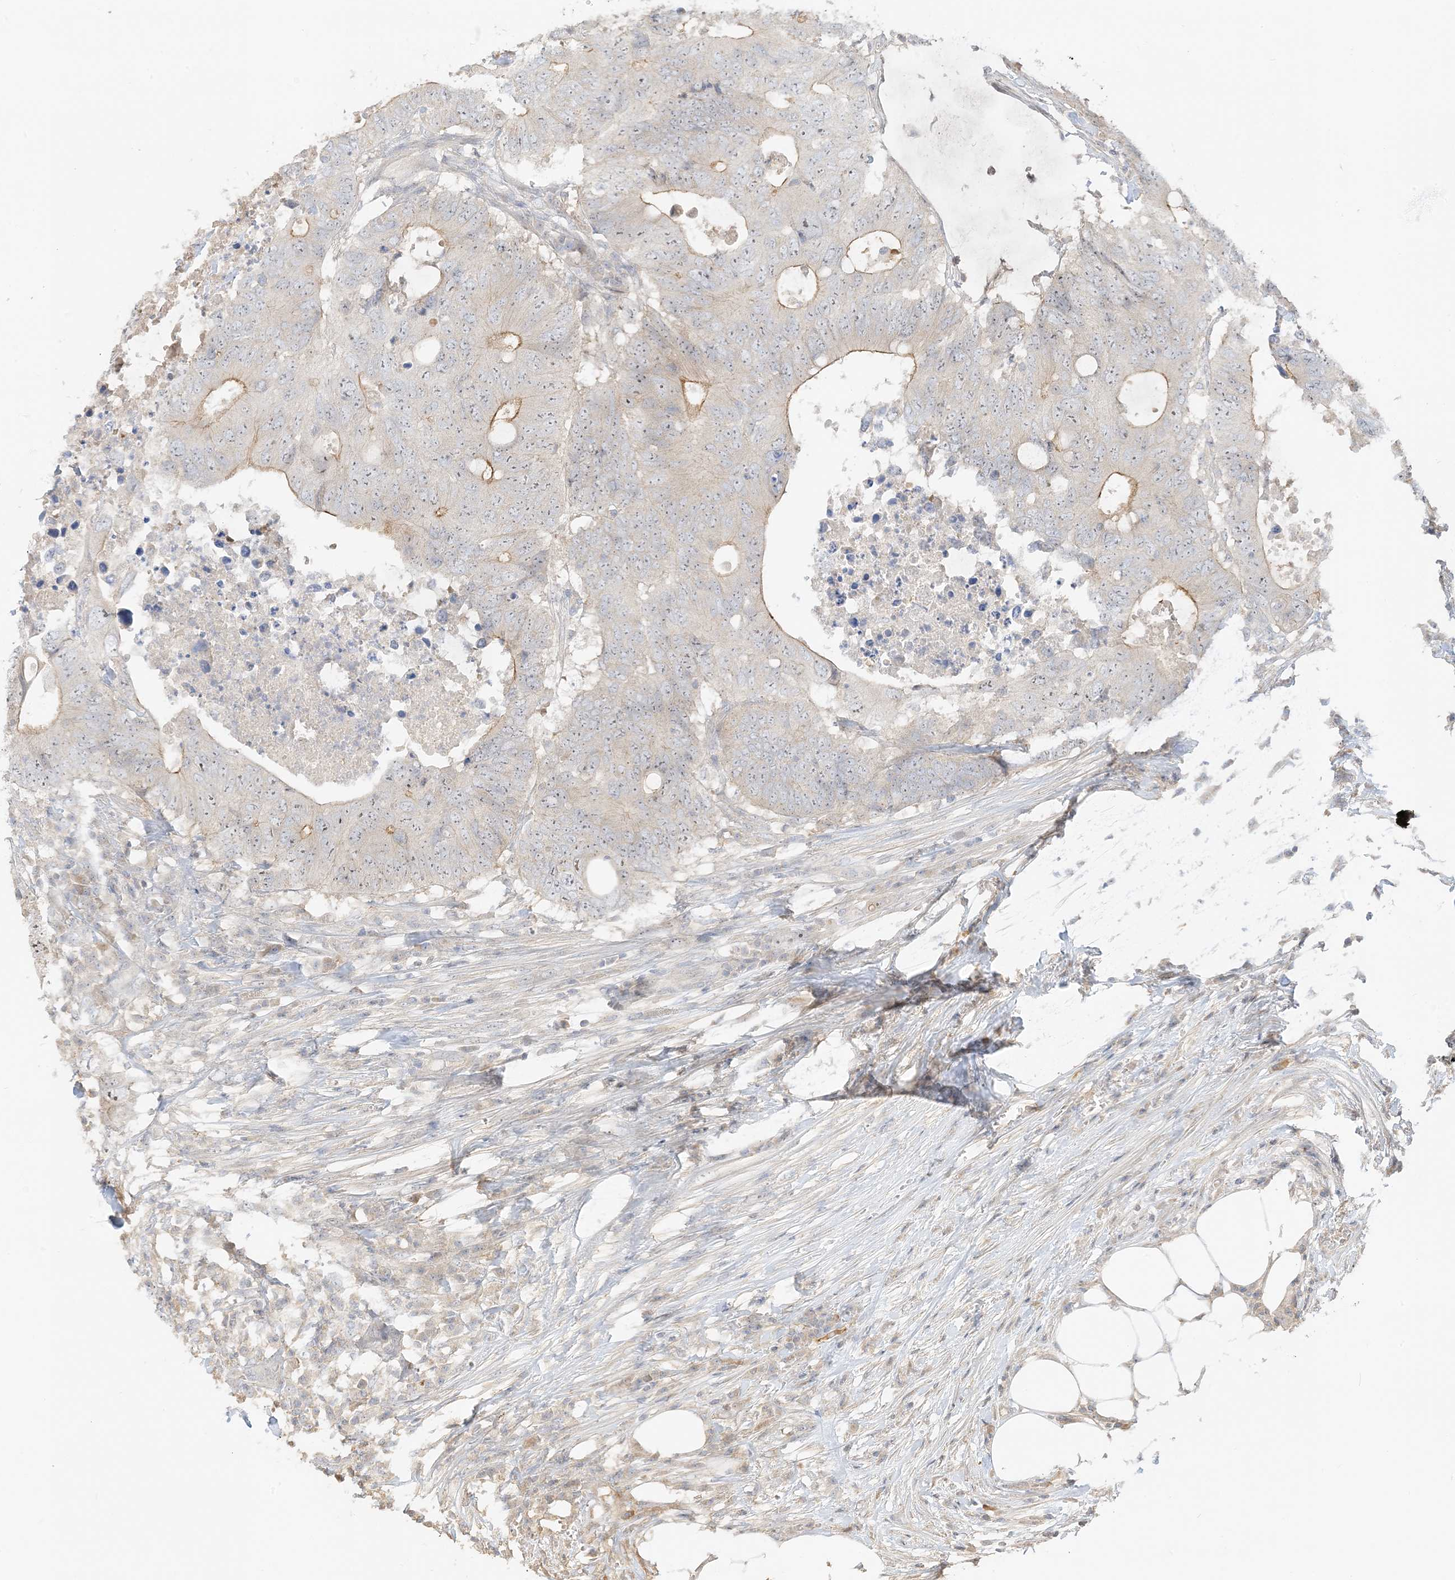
{"staining": {"intensity": "strong", "quantity": "<25%", "location": "cytoplasmic/membranous,nuclear"}, "tissue": "colorectal cancer", "cell_type": "Tumor cells", "image_type": "cancer", "snomed": [{"axis": "morphology", "description": "Adenocarcinoma, NOS"}, {"axis": "topography", "description": "Colon"}], "caption": "Immunohistochemical staining of colorectal cancer (adenocarcinoma) demonstrates strong cytoplasmic/membranous and nuclear protein expression in about <25% of tumor cells.", "gene": "ETAA1", "patient": {"sex": "male", "age": 71}}